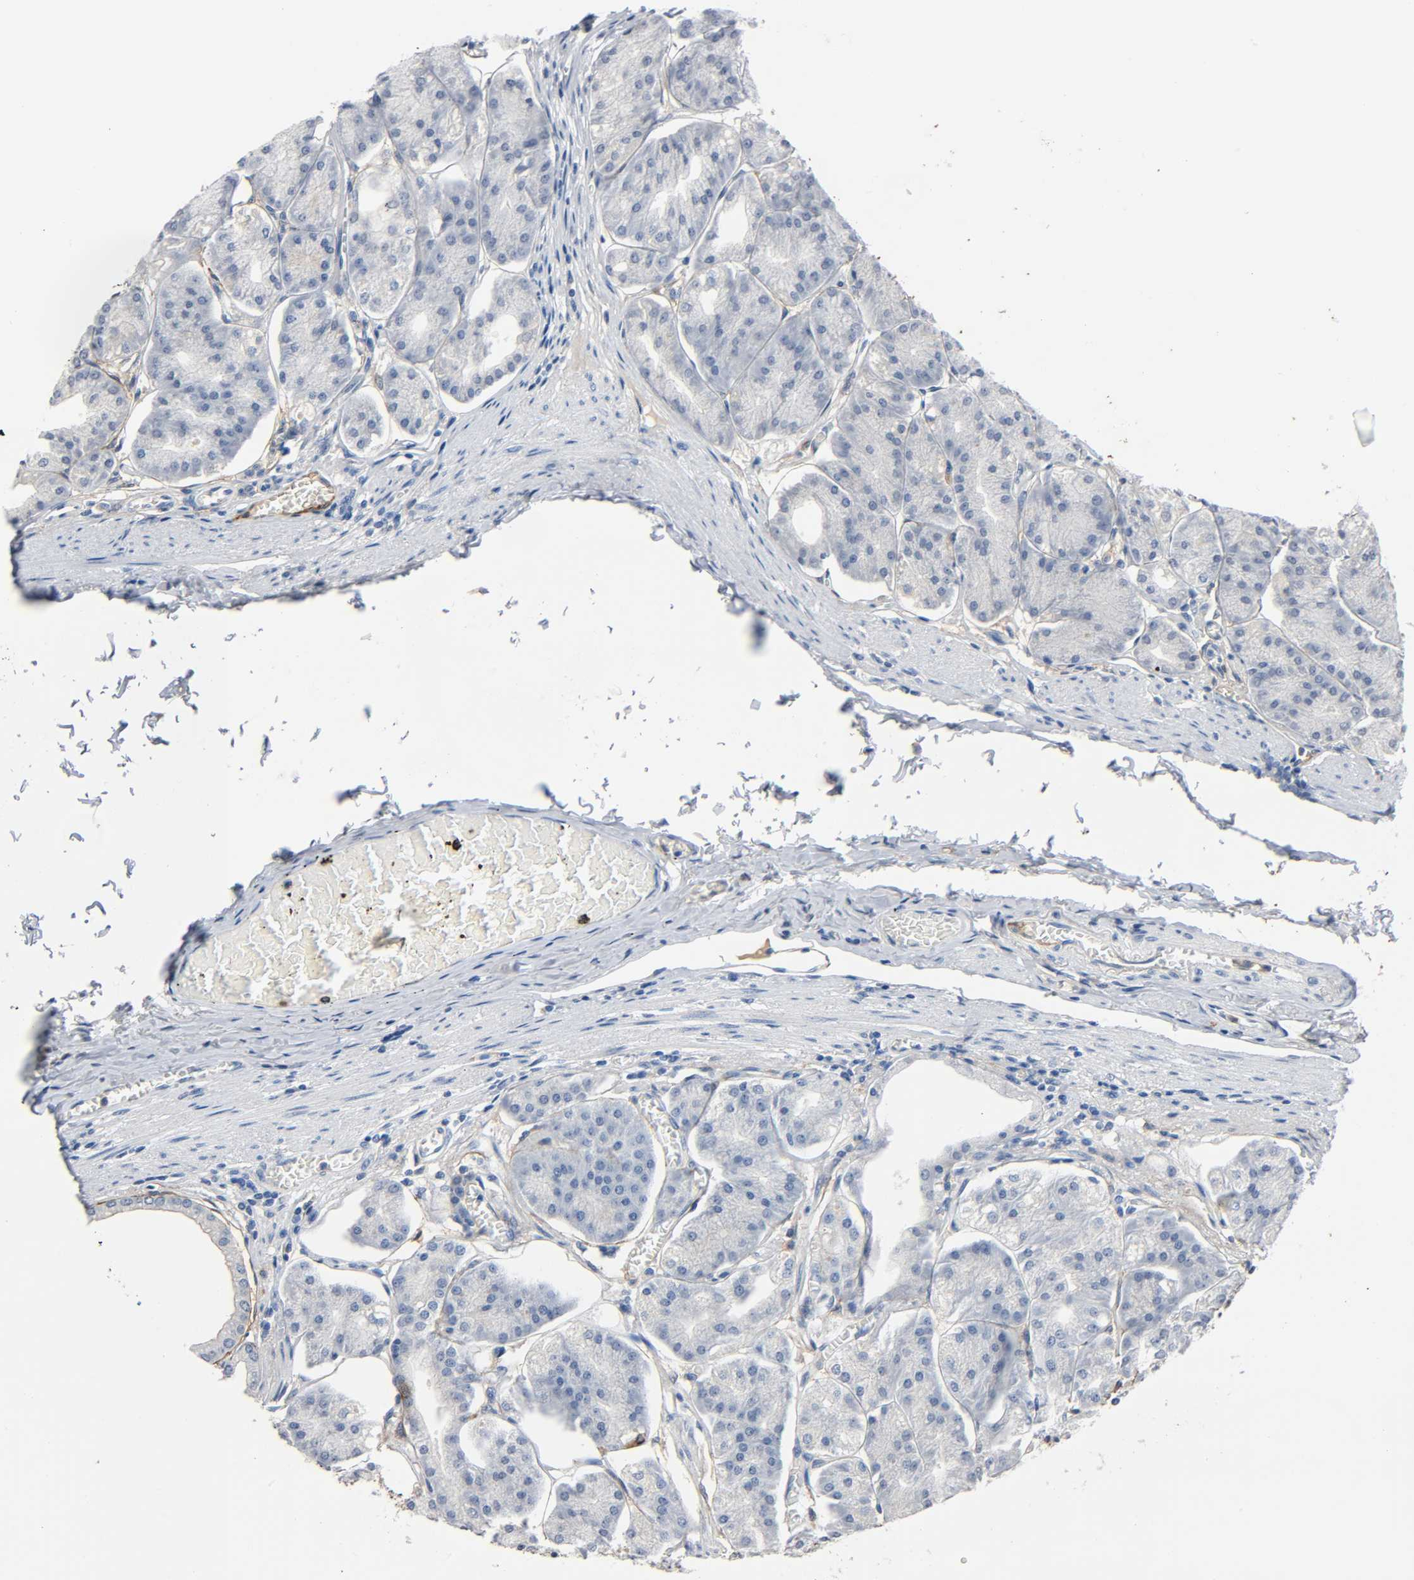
{"staining": {"intensity": "negative", "quantity": "none", "location": "none"}, "tissue": "stomach", "cell_type": "Glandular cells", "image_type": "normal", "snomed": [{"axis": "morphology", "description": "Normal tissue, NOS"}, {"axis": "topography", "description": "Stomach, lower"}], "caption": "An image of stomach stained for a protein demonstrates no brown staining in glandular cells.", "gene": "ANPEP", "patient": {"sex": "male", "age": 71}}